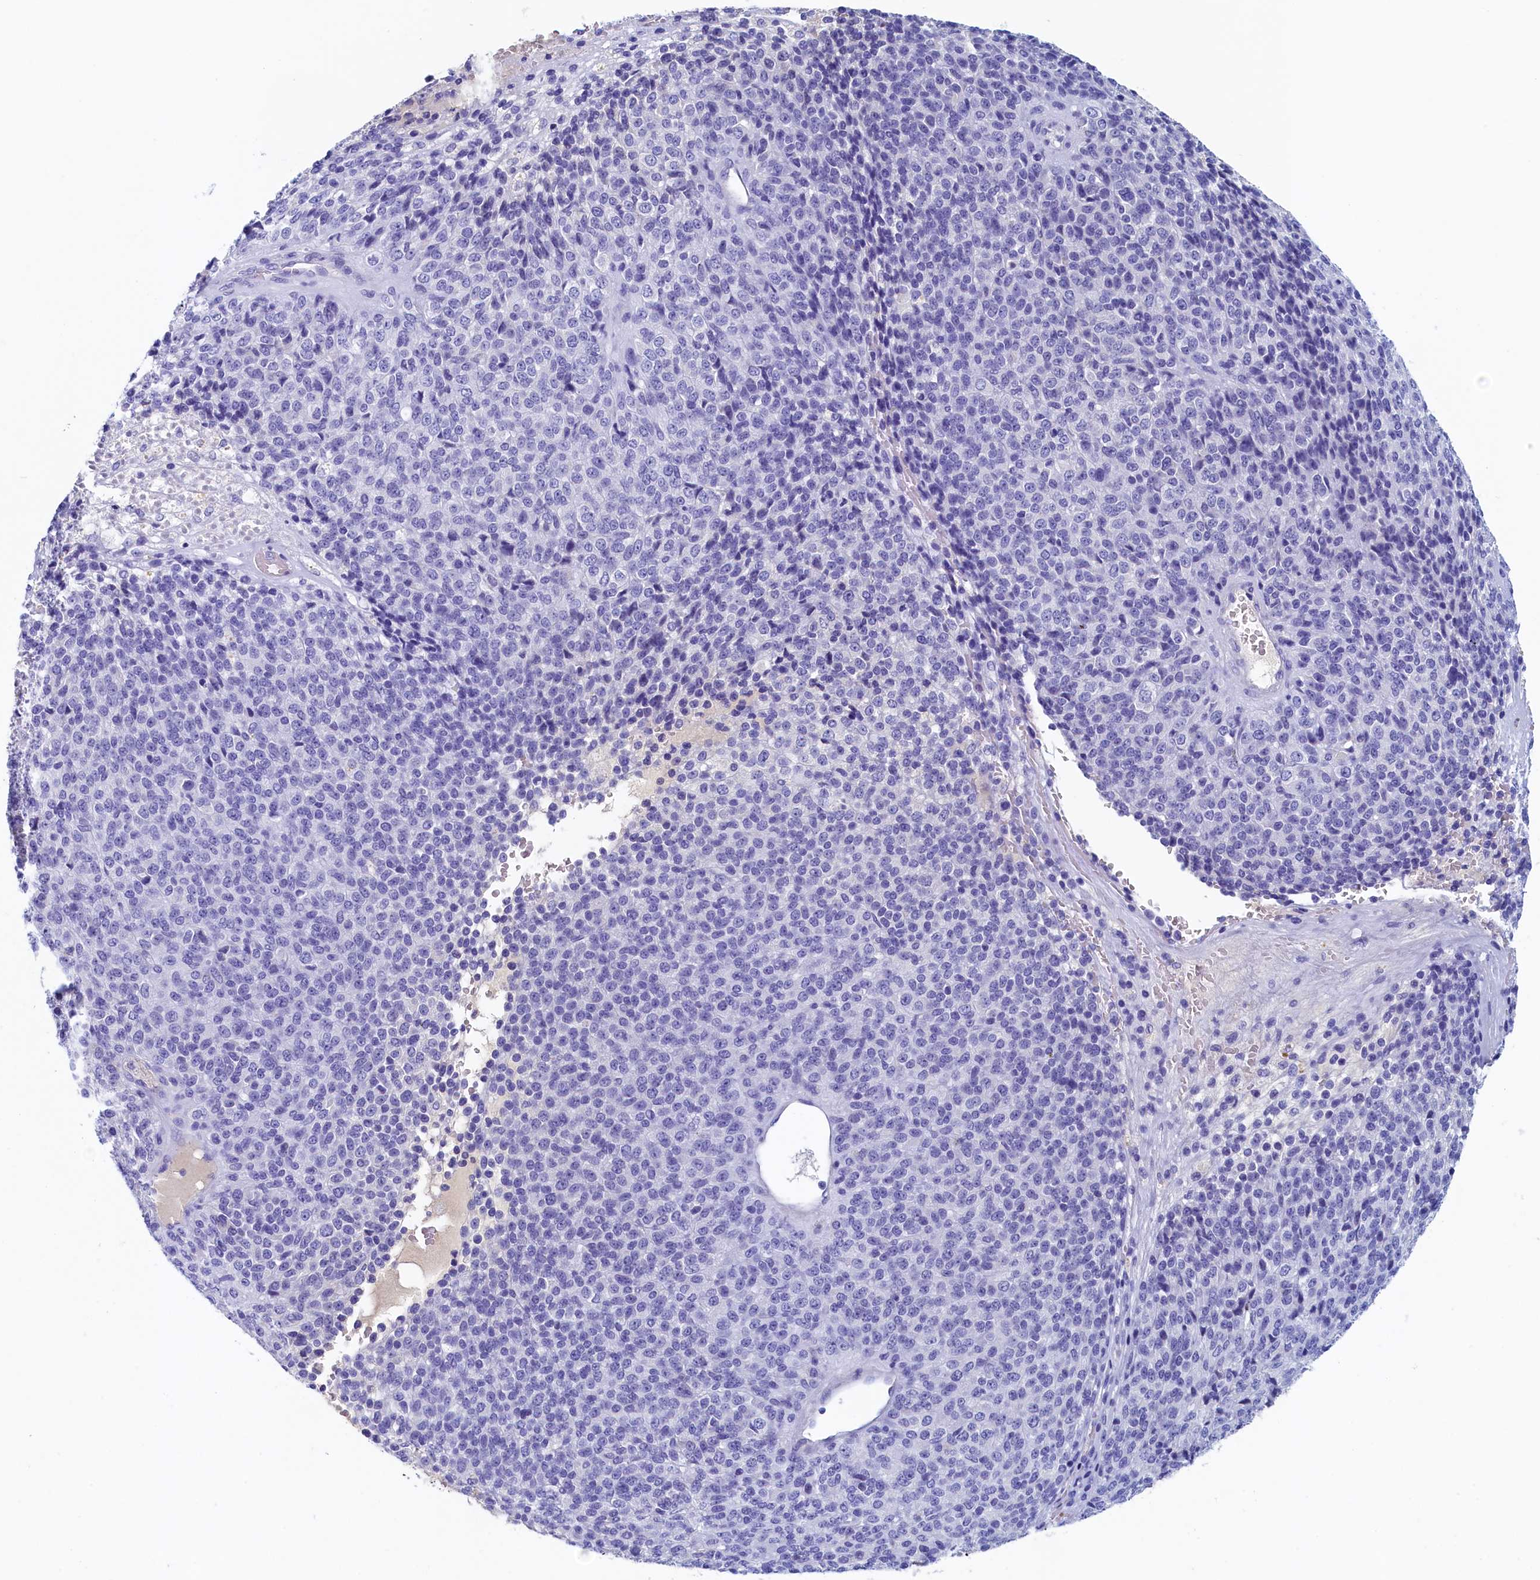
{"staining": {"intensity": "negative", "quantity": "none", "location": "none"}, "tissue": "melanoma", "cell_type": "Tumor cells", "image_type": "cancer", "snomed": [{"axis": "morphology", "description": "Malignant melanoma, Metastatic site"}, {"axis": "topography", "description": "Brain"}], "caption": "This is an IHC histopathology image of human melanoma. There is no expression in tumor cells.", "gene": "GUCA1C", "patient": {"sex": "female", "age": 56}}